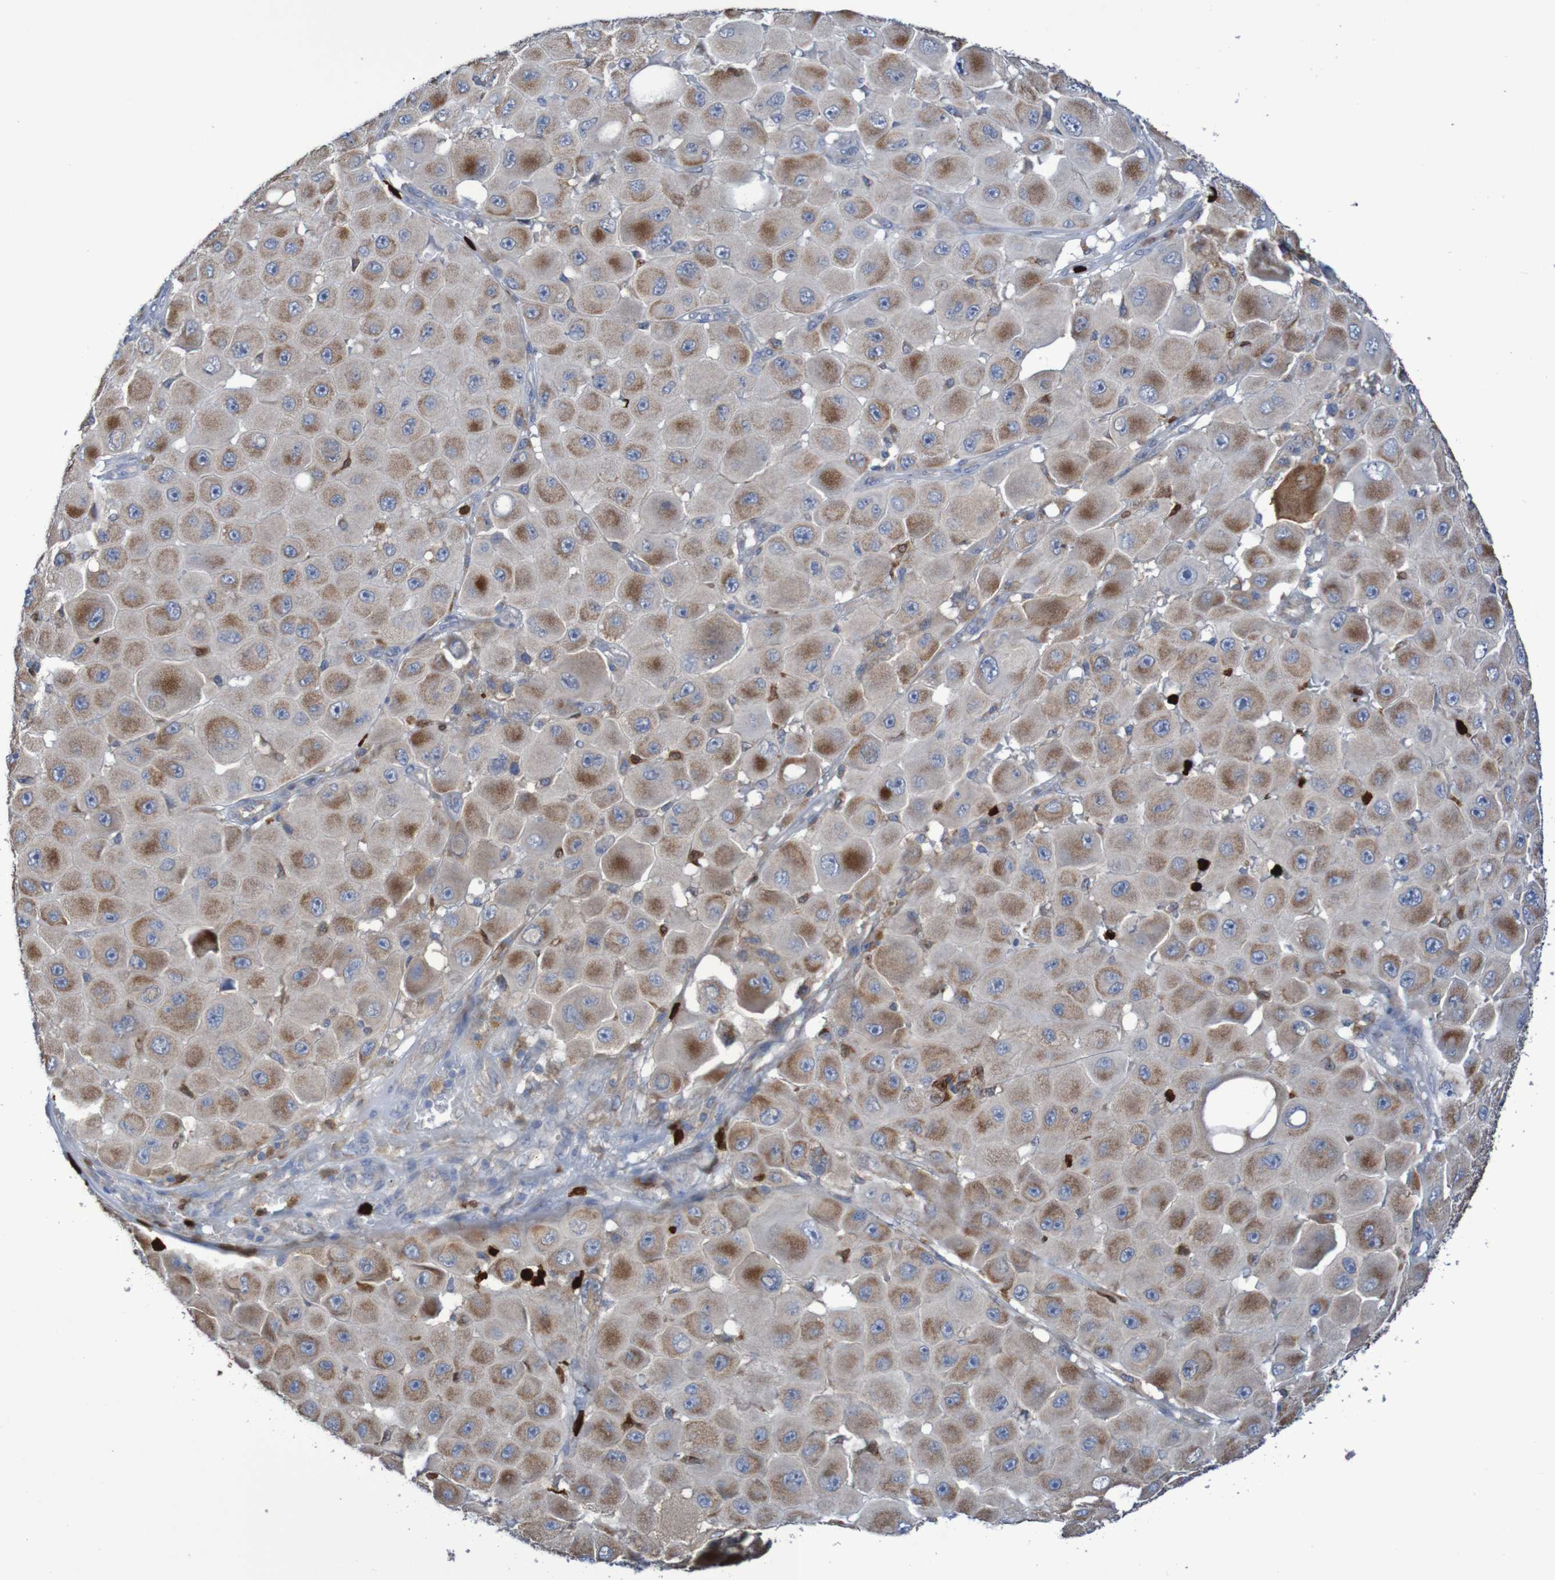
{"staining": {"intensity": "moderate", "quantity": ">75%", "location": "cytoplasmic/membranous"}, "tissue": "melanoma", "cell_type": "Tumor cells", "image_type": "cancer", "snomed": [{"axis": "morphology", "description": "Malignant melanoma, NOS"}, {"axis": "topography", "description": "Skin"}], "caption": "Protein analysis of melanoma tissue exhibits moderate cytoplasmic/membranous positivity in approximately >75% of tumor cells.", "gene": "PARP4", "patient": {"sex": "female", "age": 81}}